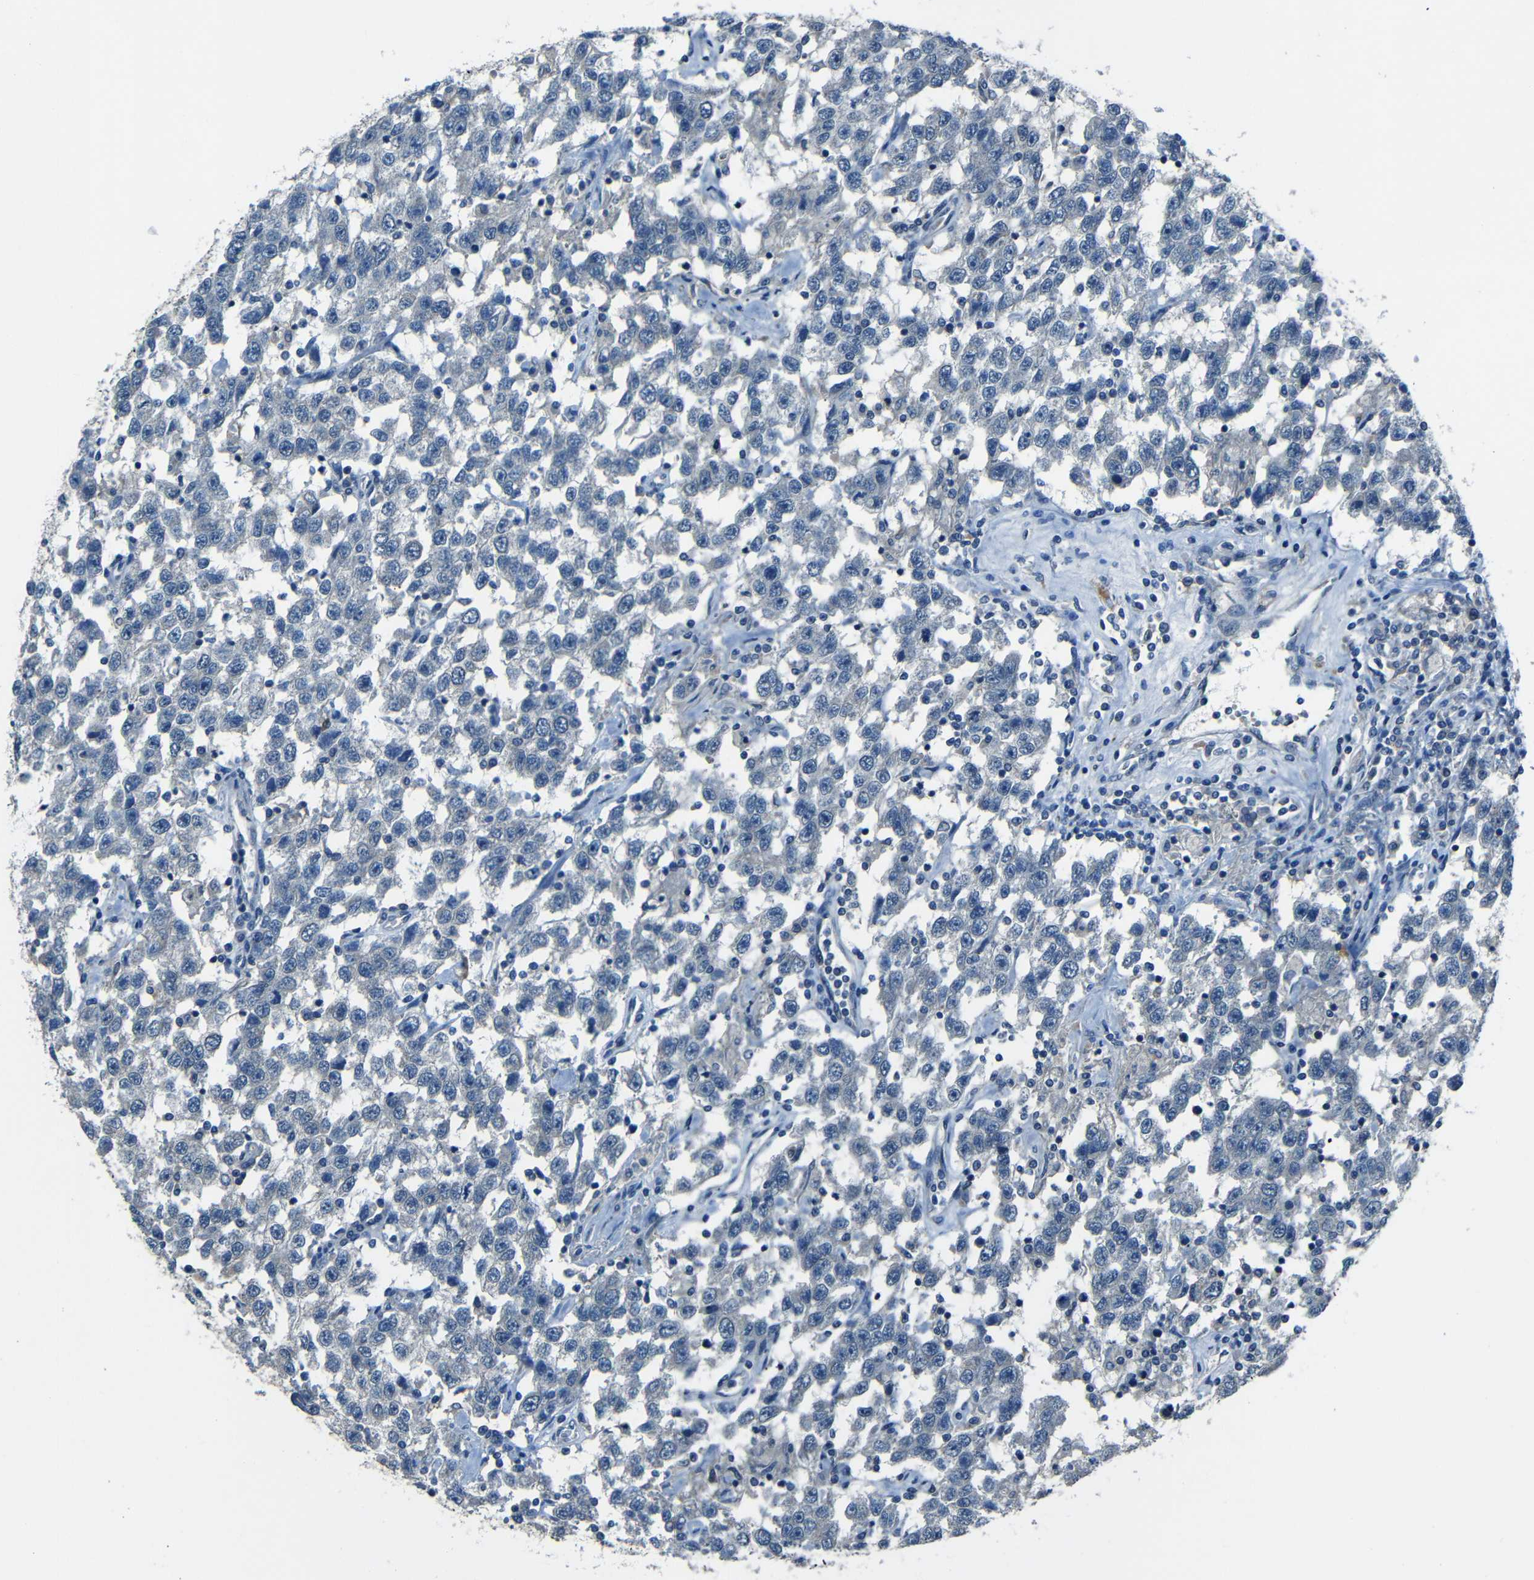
{"staining": {"intensity": "negative", "quantity": "none", "location": "none"}, "tissue": "testis cancer", "cell_type": "Tumor cells", "image_type": "cancer", "snomed": [{"axis": "morphology", "description": "Seminoma, NOS"}, {"axis": "topography", "description": "Testis"}], "caption": "Testis cancer (seminoma) was stained to show a protein in brown. There is no significant expression in tumor cells.", "gene": "SLA", "patient": {"sex": "male", "age": 41}}